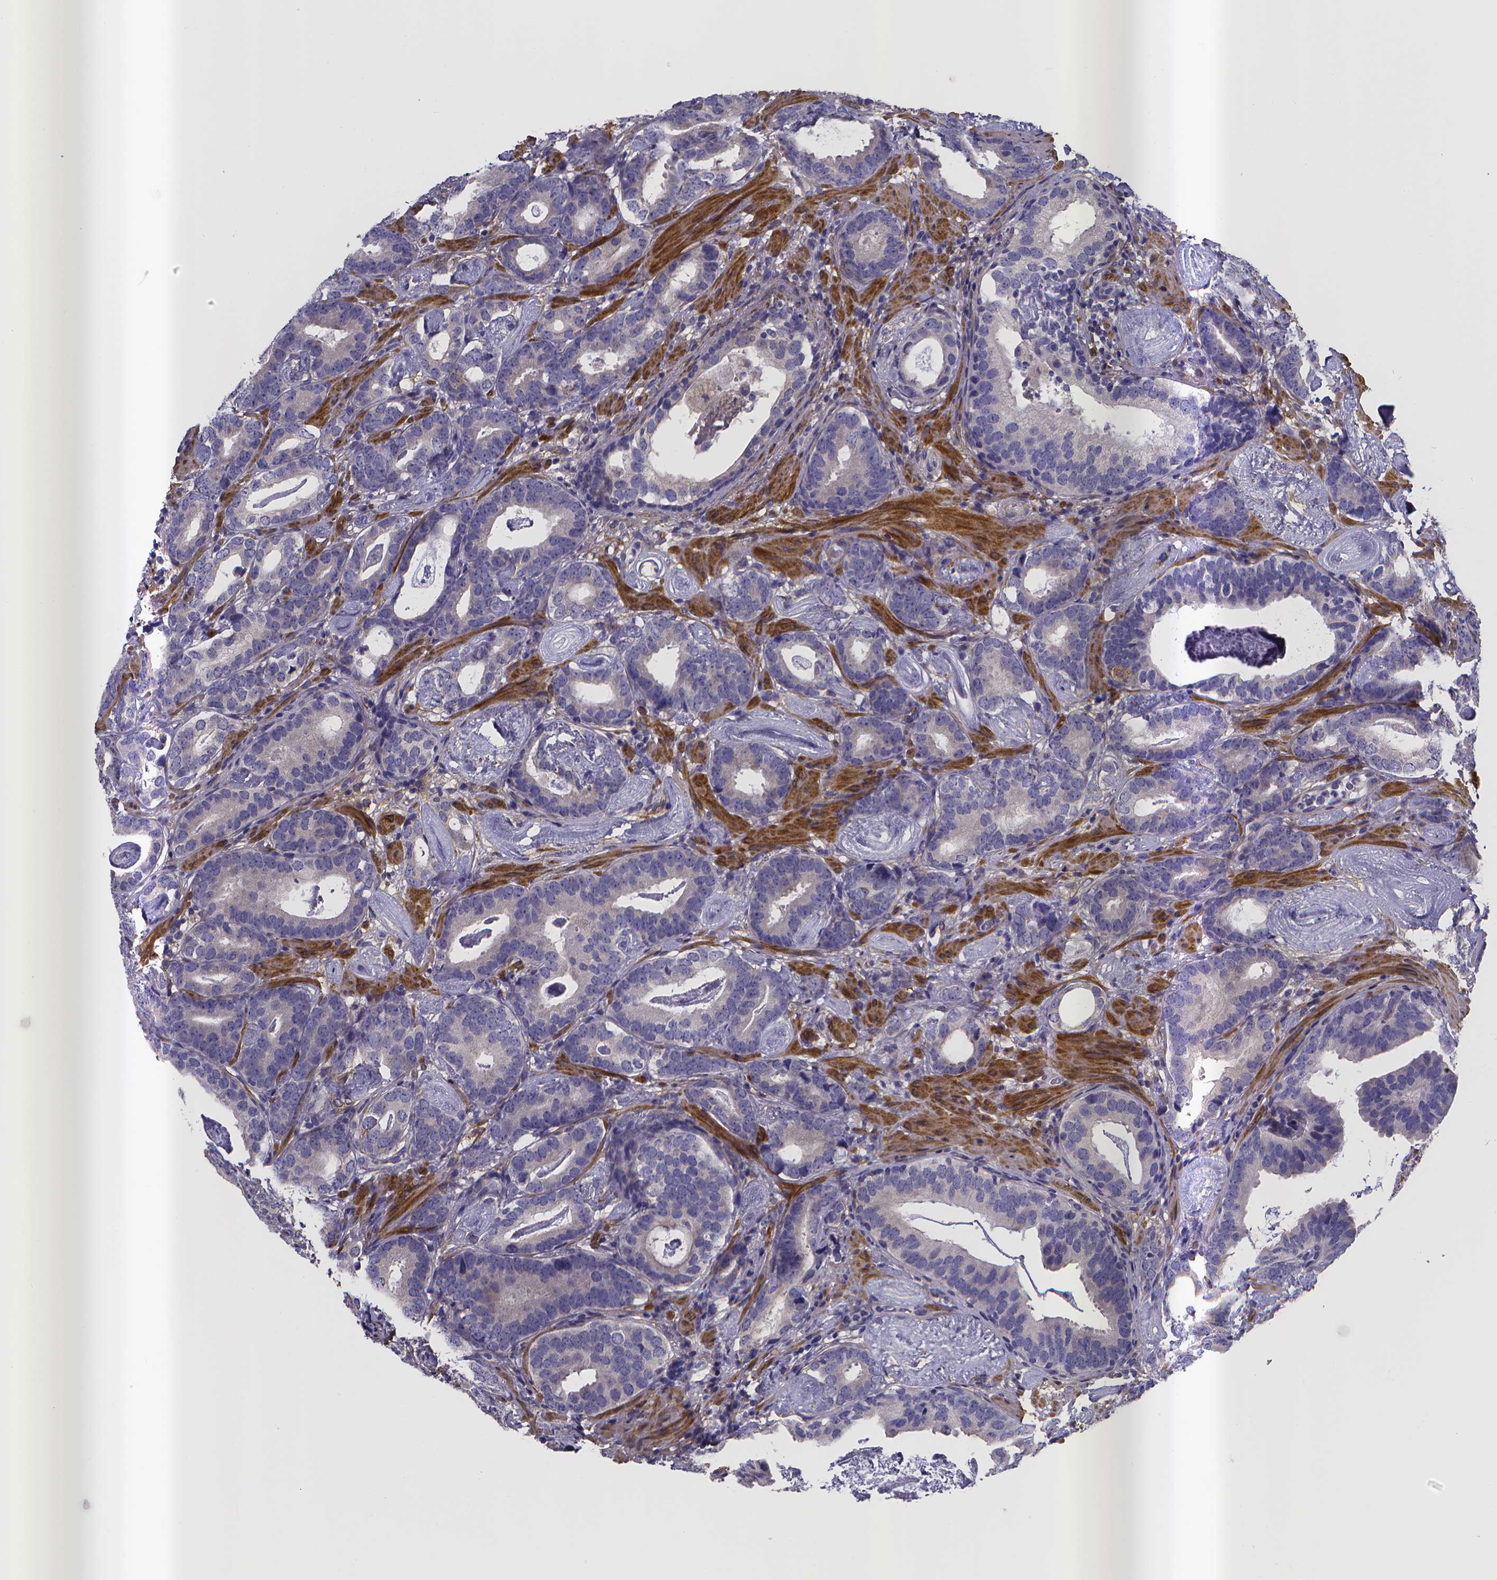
{"staining": {"intensity": "negative", "quantity": "none", "location": "none"}, "tissue": "prostate cancer", "cell_type": "Tumor cells", "image_type": "cancer", "snomed": [{"axis": "morphology", "description": "Adenocarcinoma, Low grade"}, {"axis": "topography", "description": "Prostate and seminal vesicle, NOS"}], "caption": "This photomicrograph is of prostate cancer stained with IHC to label a protein in brown with the nuclei are counter-stained blue. There is no staining in tumor cells. Brightfield microscopy of immunohistochemistry stained with DAB (3,3'-diaminobenzidine) (brown) and hematoxylin (blue), captured at high magnification.", "gene": "RERG", "patient": {"sex": "male", "age": 71}}